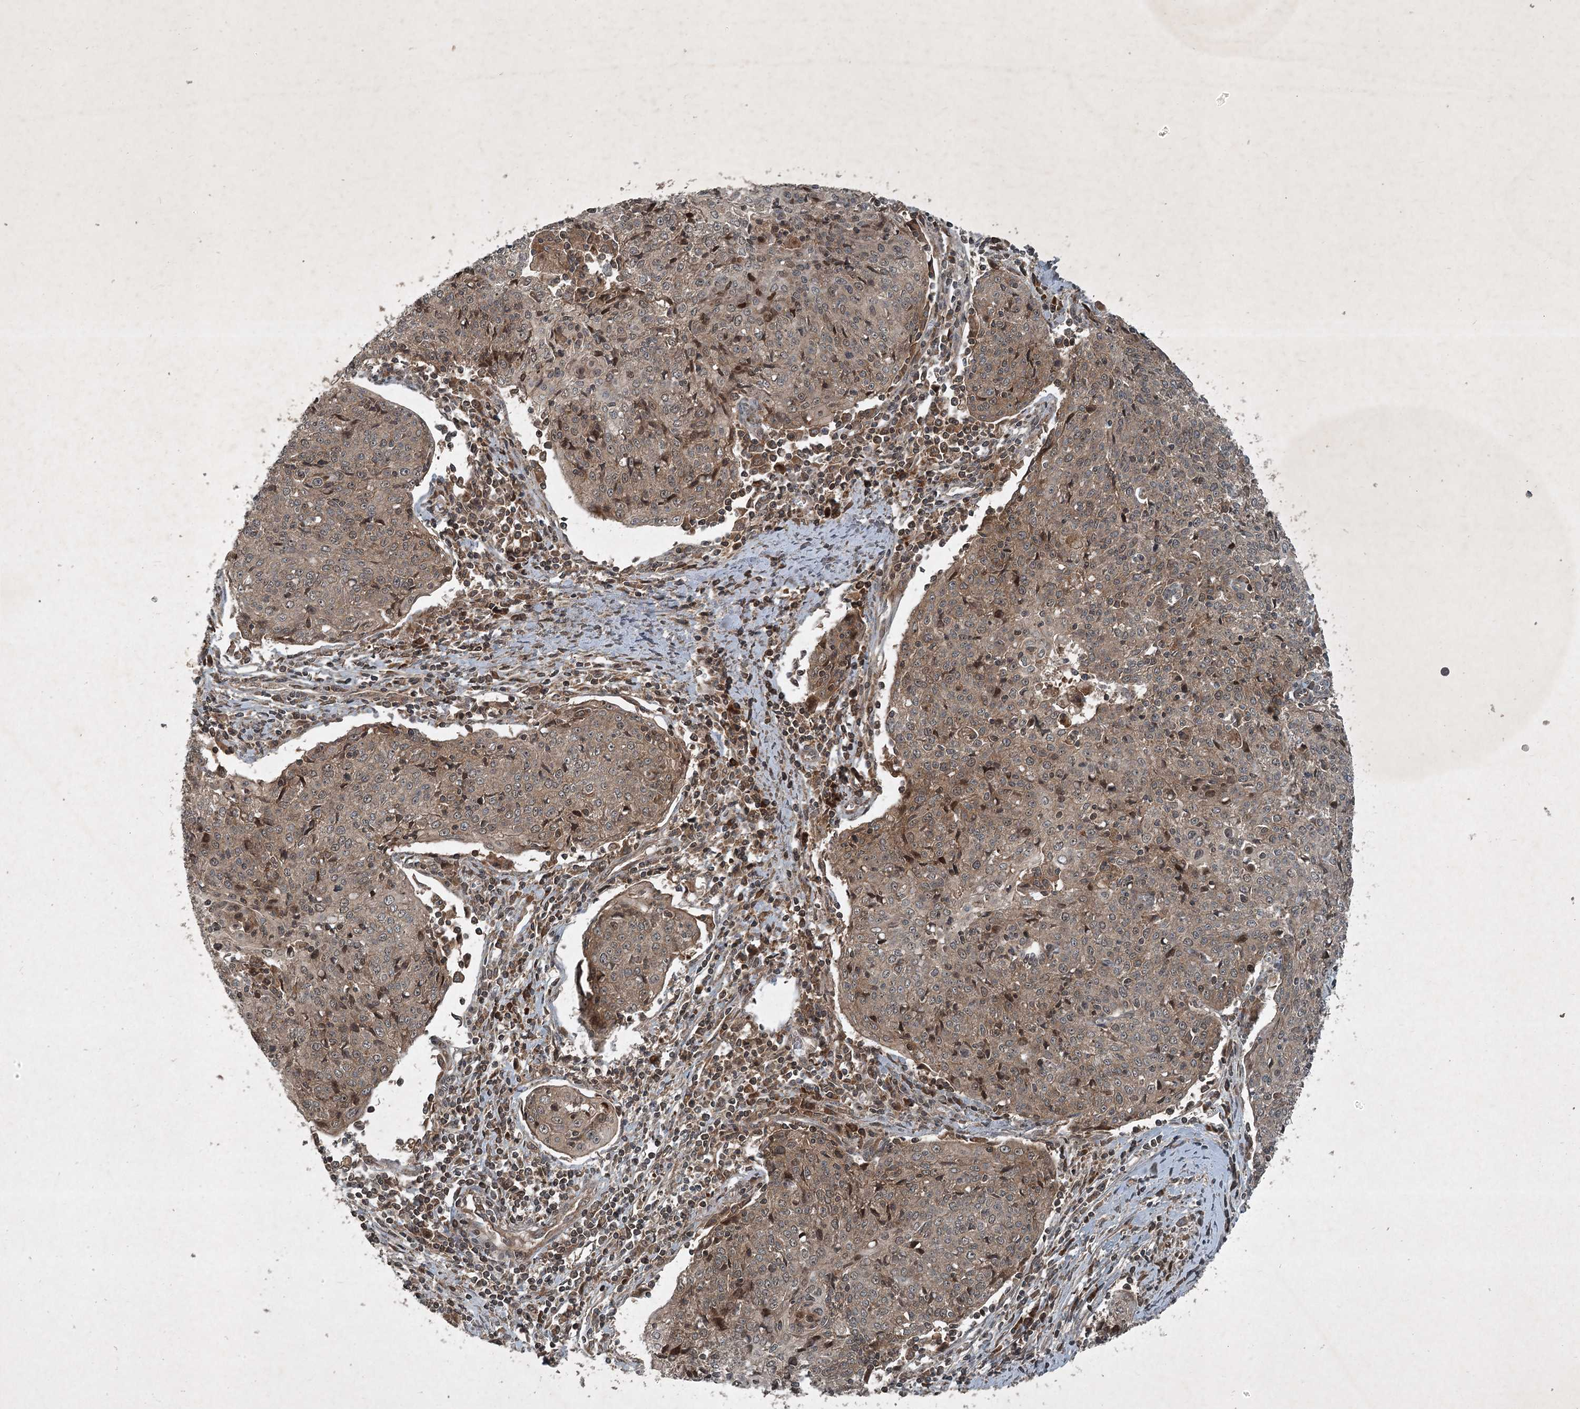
{"staining": {"intensity": "moderate", "quantity": ">75%", "location": "cytoplasmic/membranous"}, "tissue": "cervical cancer", "cell_type": "Tumor cells", "image_type": "cancer", "snomed": [{"axis": "morphology", "description": "Squamous cell carcinoma, NOS"}, {"axis": "topography", "description": "Cervix"}], "caption": "Approximately >75% of tumor cells in human squamous cell carcinoma (cervical) exhibit moderate cytoplasmic/membranous protein staining as visualized by brown immunohistochemical staining.", "gene": "UNC93A", "patient": {"sex": "female", "age": 48}}